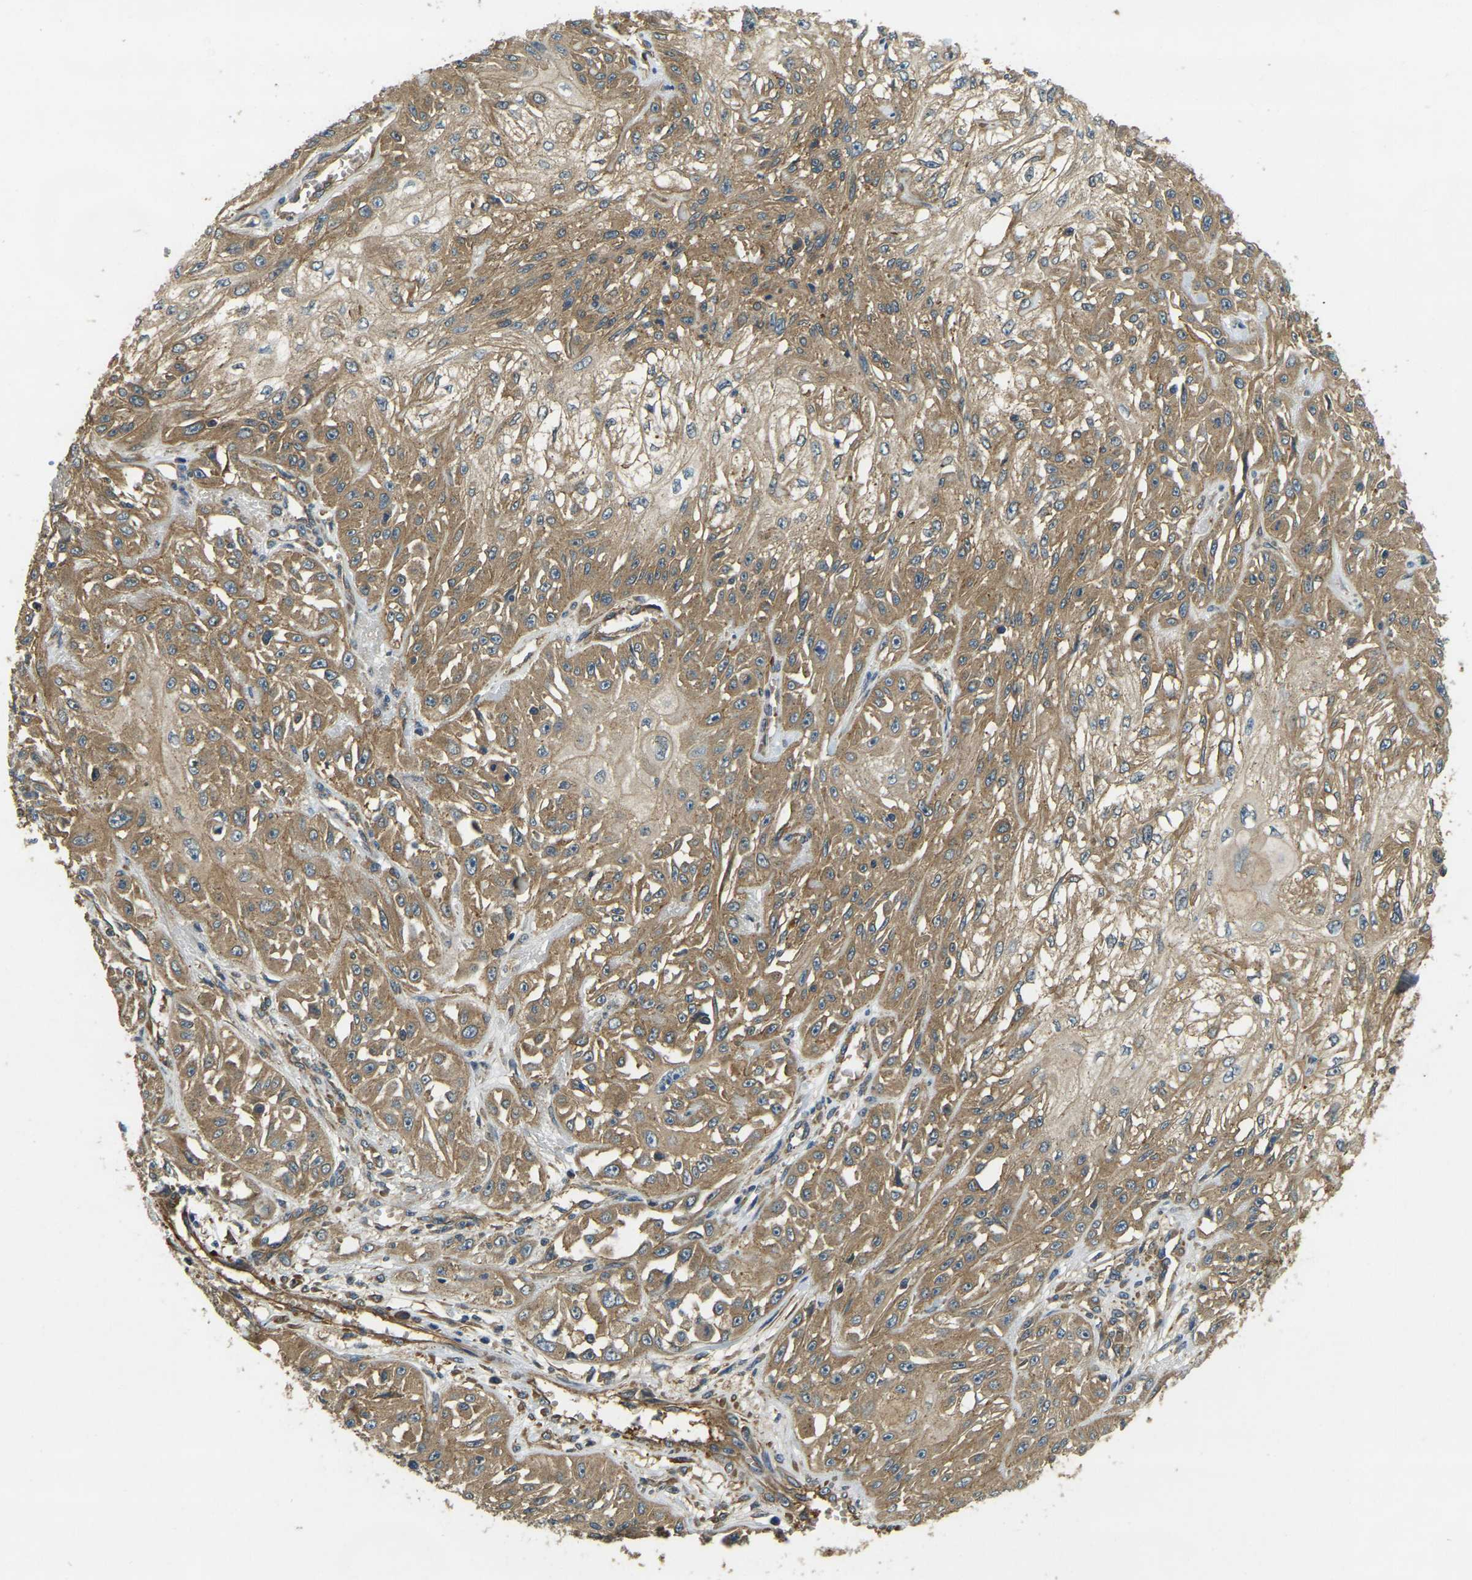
{"staining": {"intensity": "moderate", "quantity": ">75%", "location": "cytoplasmic/membranous"}, "tissue": "skin cancer", "cell_type": "Tumor cells", "image_type": "cancer", "snomed": [{"axis": "morphology", "description": "Squamous cell carcinoma, NOS"}, {"axis": "morphology", "description": "Squamous cell carcinoma, metastatic, NOS"}, {"axis": "topography", "description": "Skin"}, {"axis": "topography", "description": "Lymph node"}], "caption": "This micrograph reveals immunohistochemistry staining of squamous cell carcinoma (skin), with medium moderate cytoplasmic/membranous staining in approximately >75% of tumor cells.", "gene": "ERGIC1", "patient": {"sex": "male", "age": 75}}